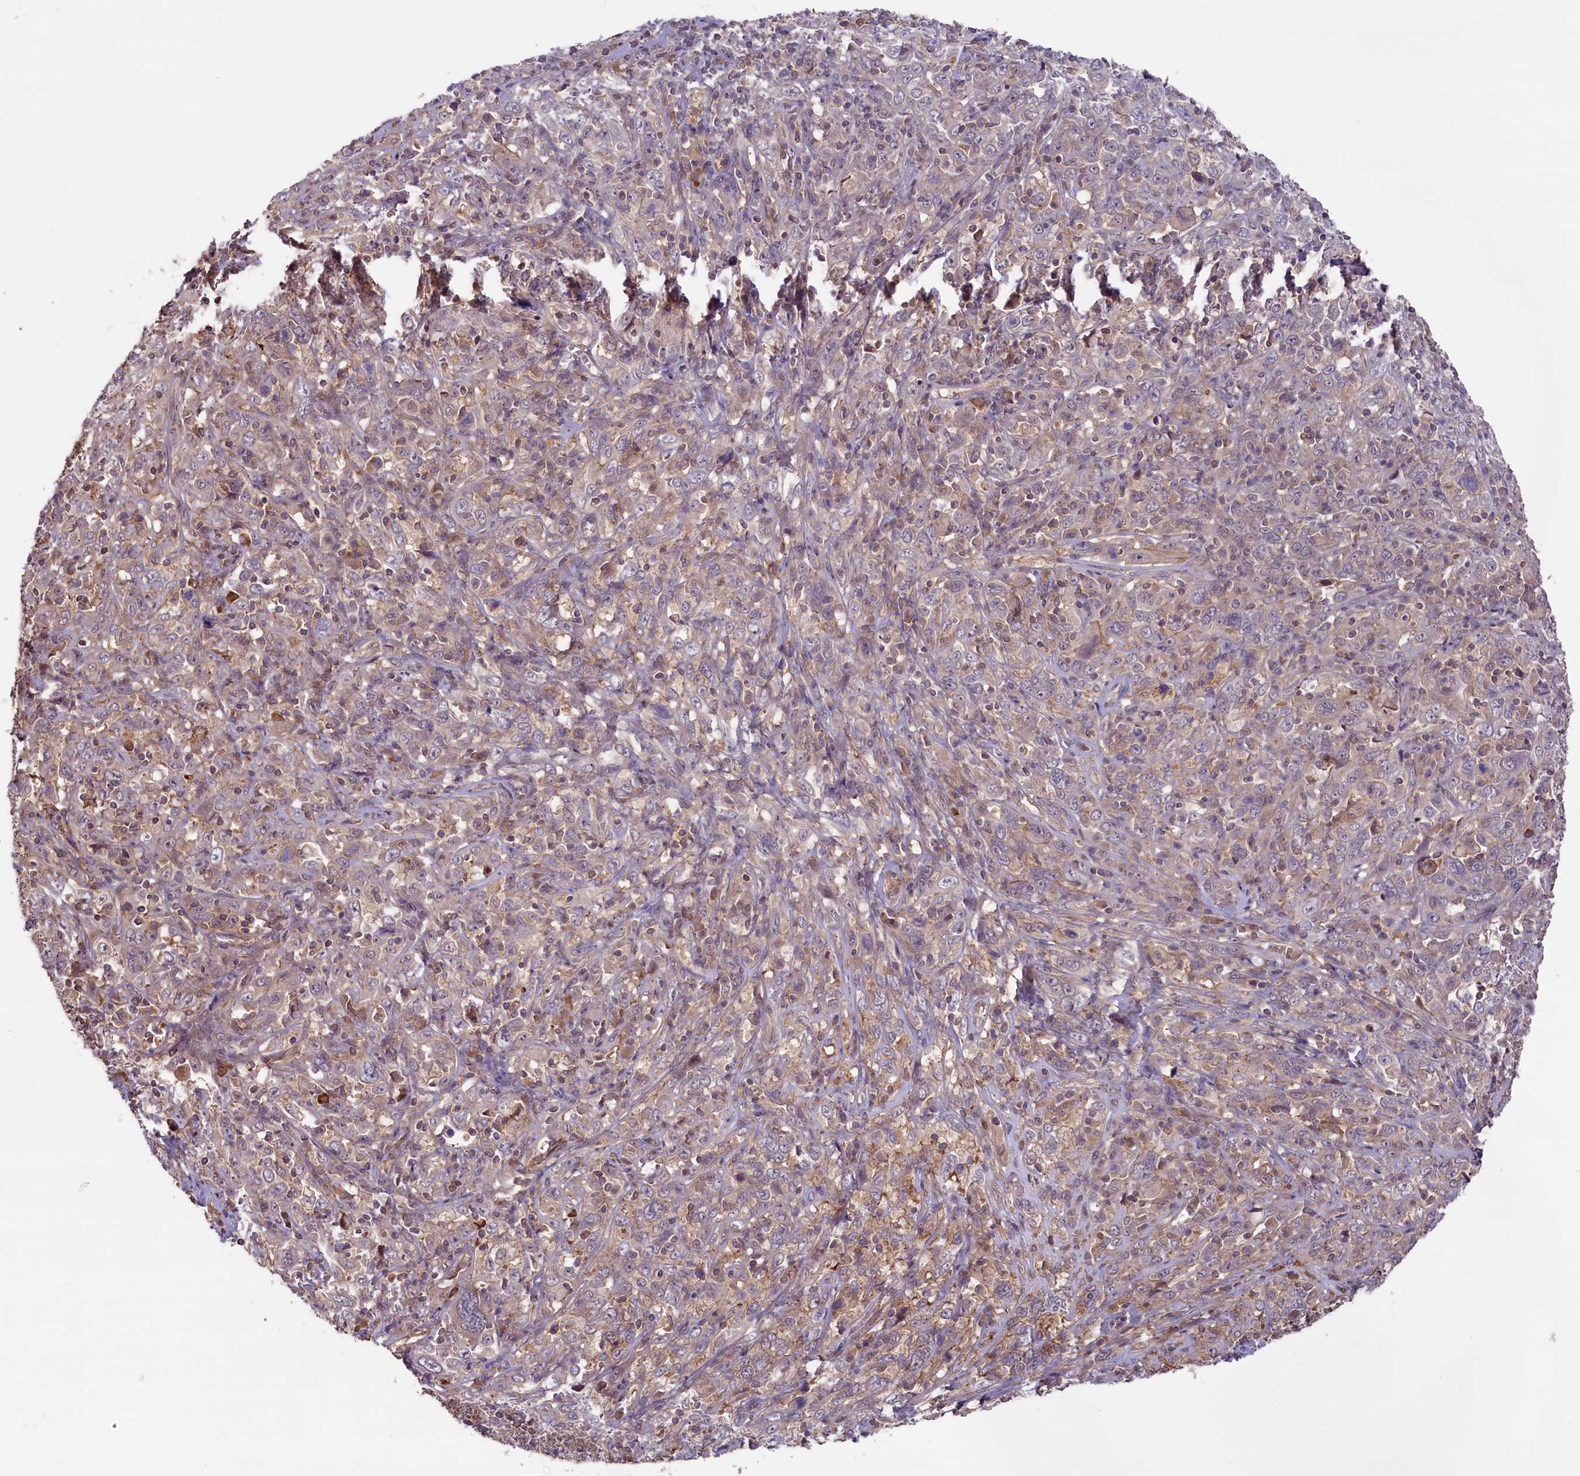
{"staining": {"intensity": "negative", "quantity": "none", "location": "none"}, "tissue": "cervical cancer", "cell_type": "Tumor cells", "image_type": "cancer", "snomed": [{"axis": "morphology", "description": "Squamous cell carcinoma, NOS"}, {"axis": "topography", "description": "Cervix"}], "caption": "High power microscopy image of an IHC histopathology image of cervical squamous cell carcinoma, revealing no significant staining in tumor cells. The staining was performed using DAB (3,3'-diaminobenzidine) to visualize the protein expression in brown, while the nuclei were stained in blue with hematoxylin (Magnification: 20x).", "gene": "RIC8A", "patient": {"sex": "female", "age": 46}}